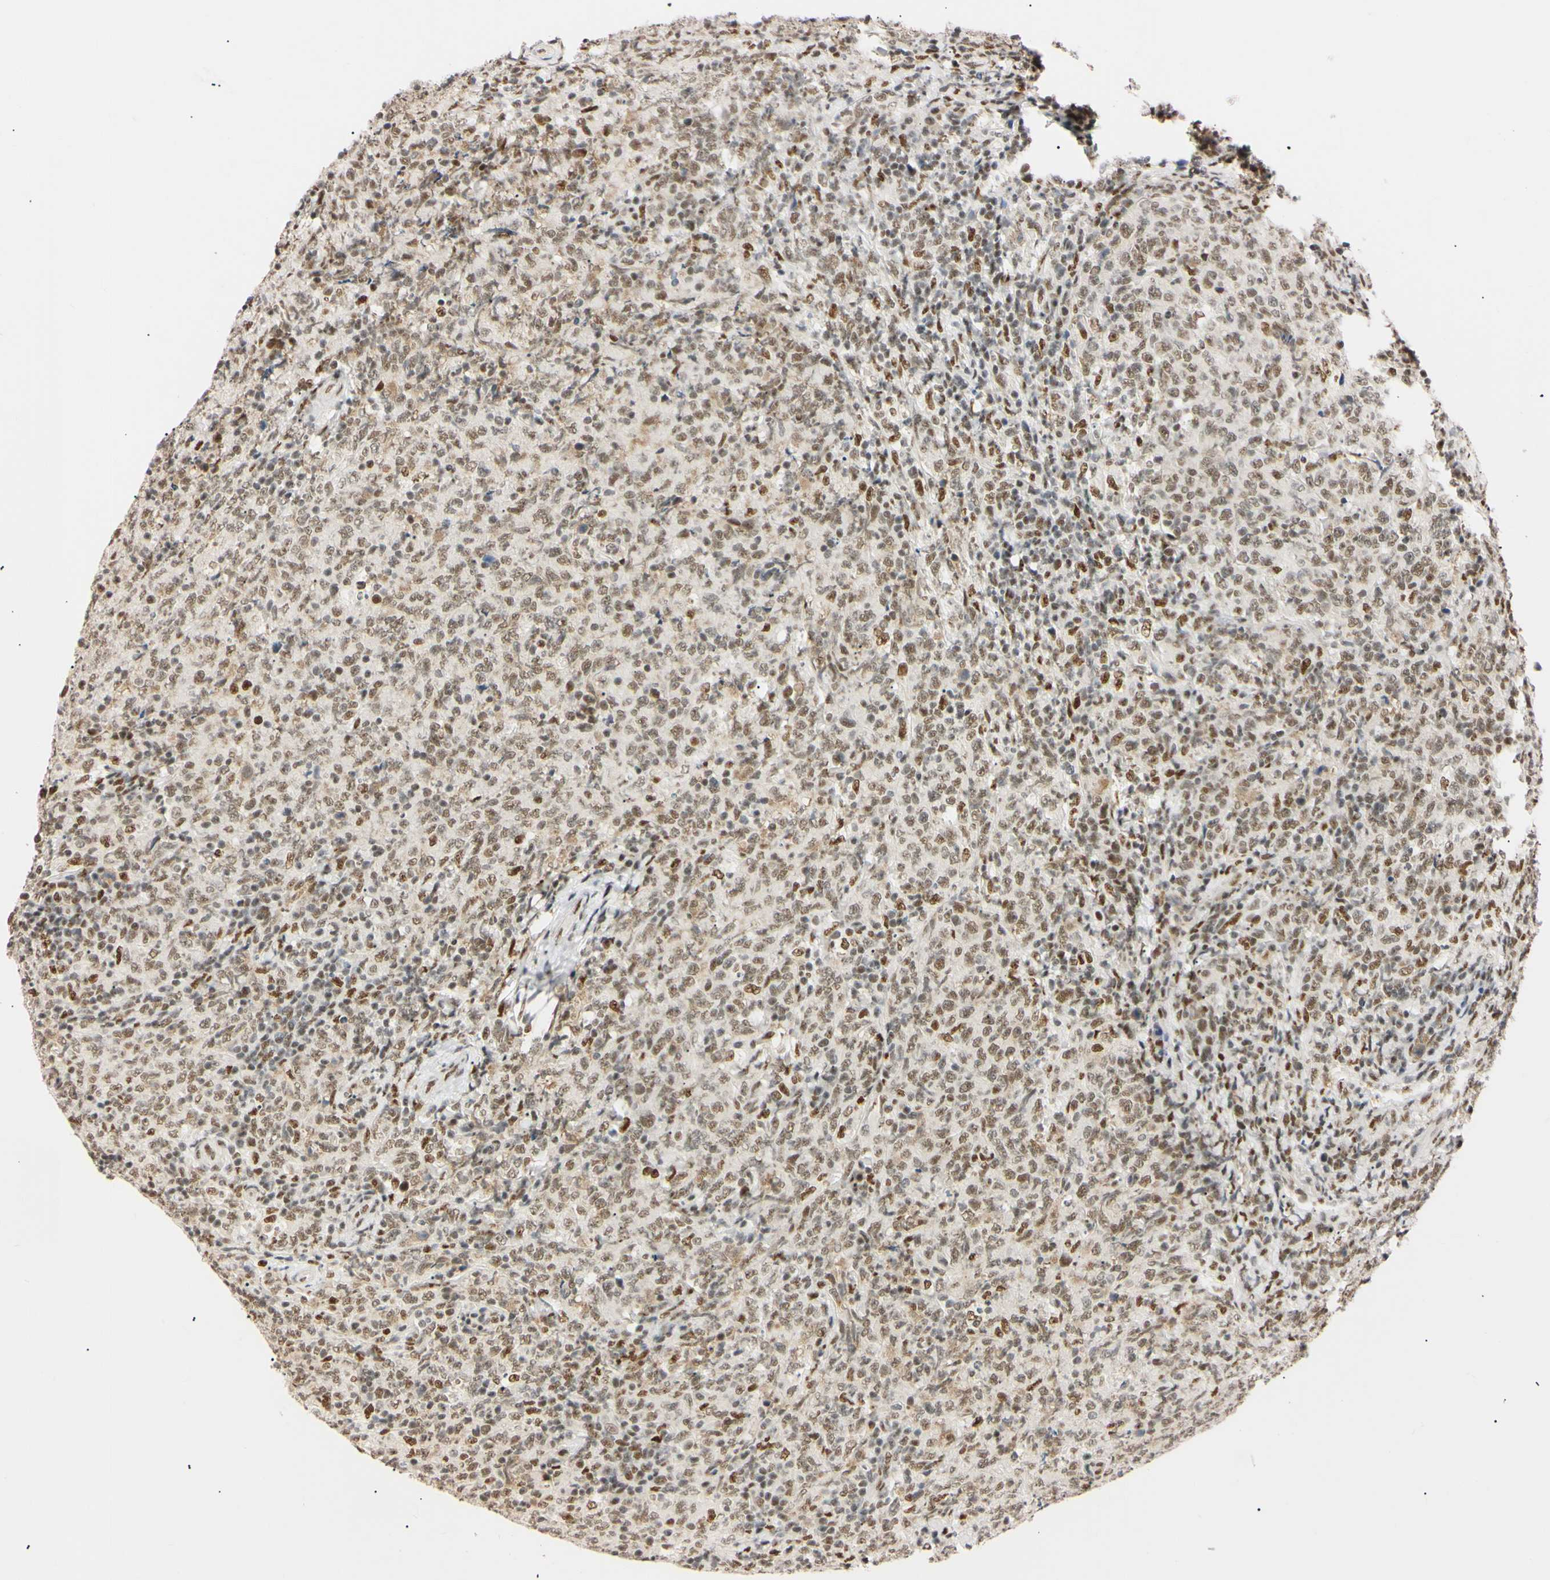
{"staining": {"intensity": "moderate", "quantity": ">75%", "location": "nuclear"}, "tissue": "lymphoma", "cell_type": "Tumor cells", "image_type": "cancer", "snomed": [{"axis": "morphology", "description": "Malignant lymphoma, non-Hodgkin's type, High grade"}, {"axis": "topography", "description": "Tonsil"}], "caption": "Lymphoma stained for a protein (brown) shows moderate nuclear positive staining in approximately >75% of tumor cells.", "gene": "ZNF134", "patient": {"sex": "female", "age": 36}}